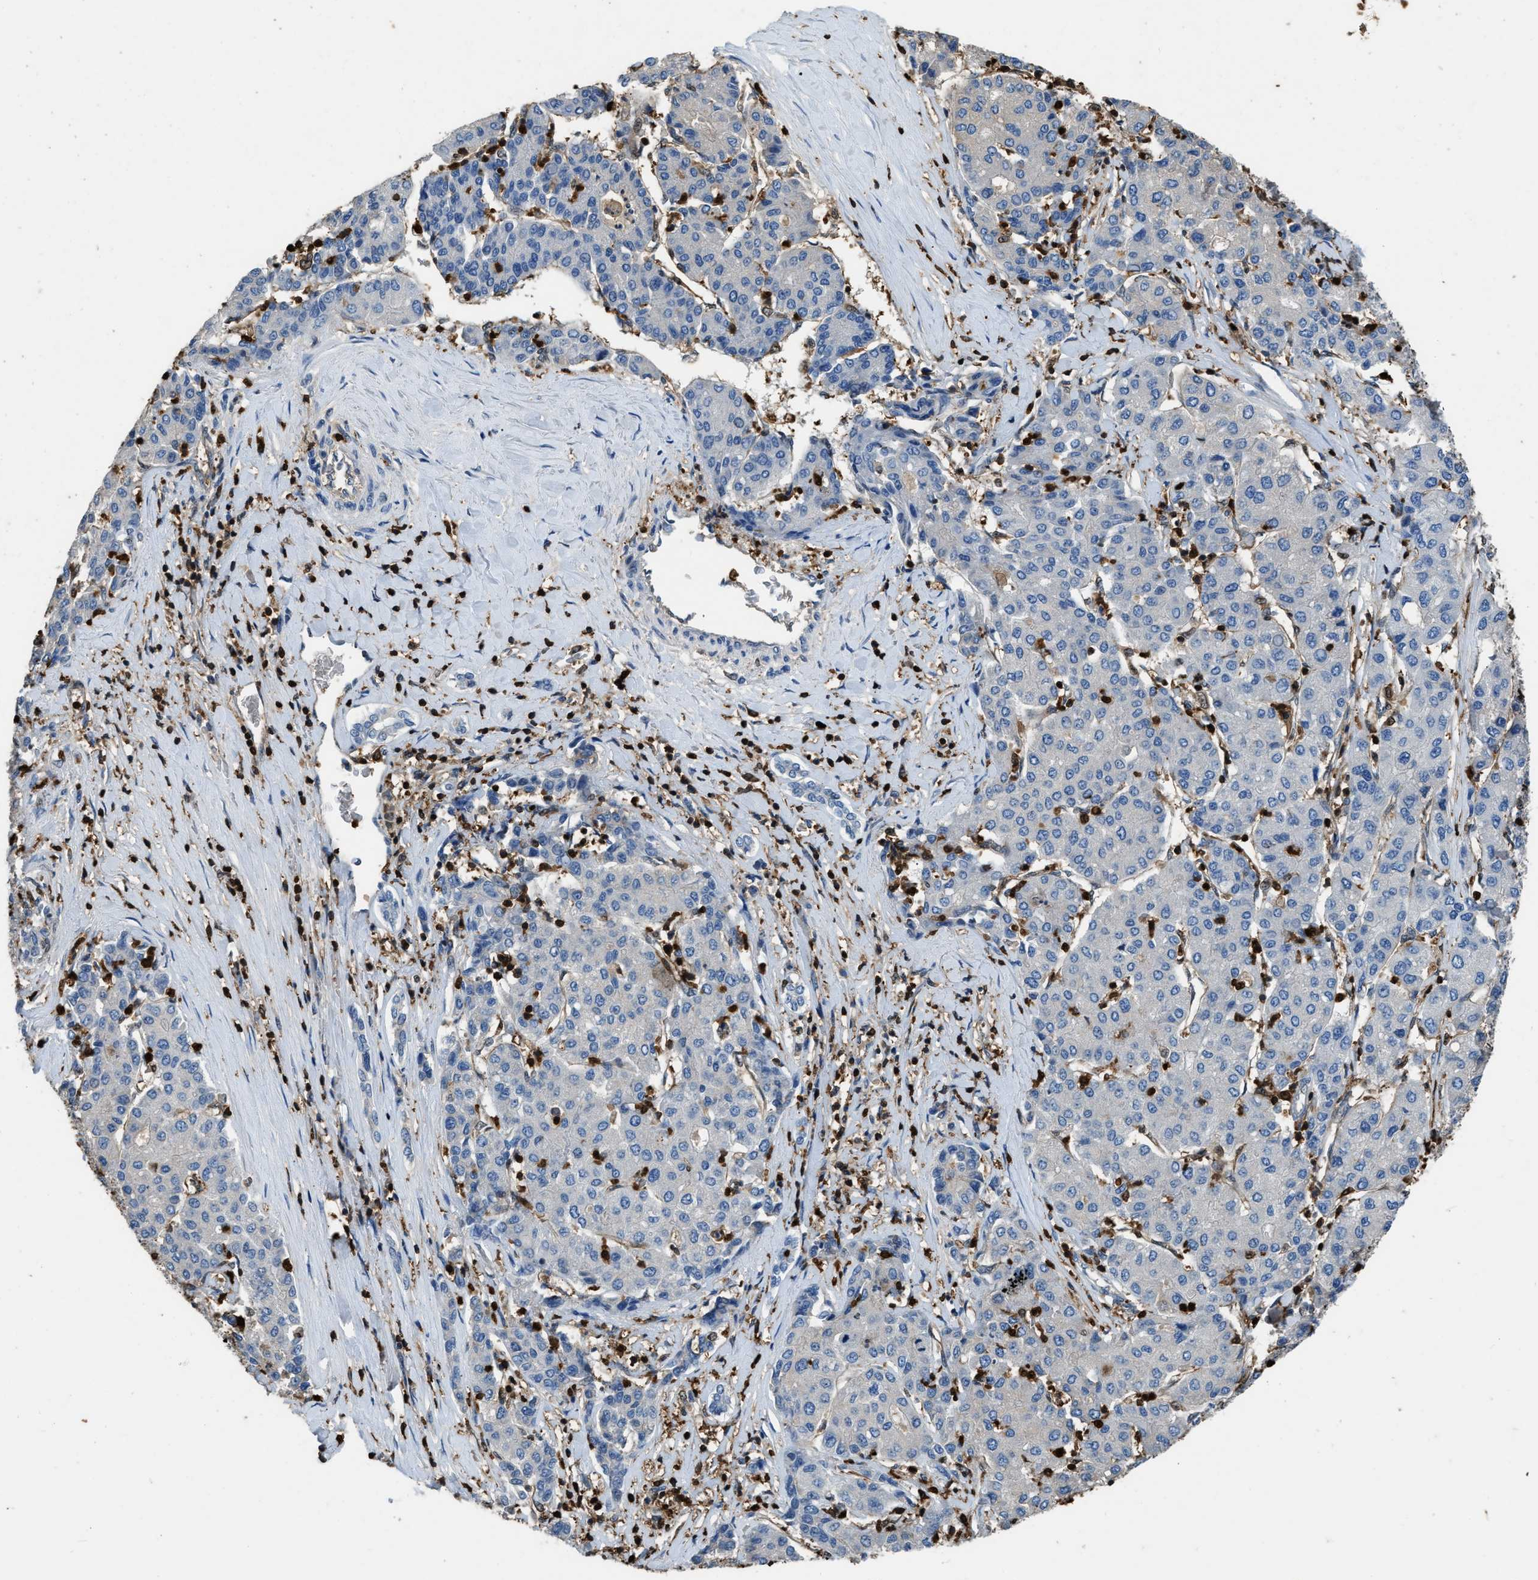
{"staining": {"intensity": "negative", "quantity": "none", "location": "none"}, "tissue": "liver cancer", "cell_type": "Tumor cells", "image_type": "cancer", "snomed": [{"axis": "morphology", "description": "Carcinoma, Hepatocellular, NOS"}, {"axis": "topography", "description": "Liver"}], "caption": "Human liver hepatocellular carcinoma stained for a protein using IHC displays no expression in tumor cells.", "gene": "ARHGDIB", "patient": {"sex": "male", "age": 65}}